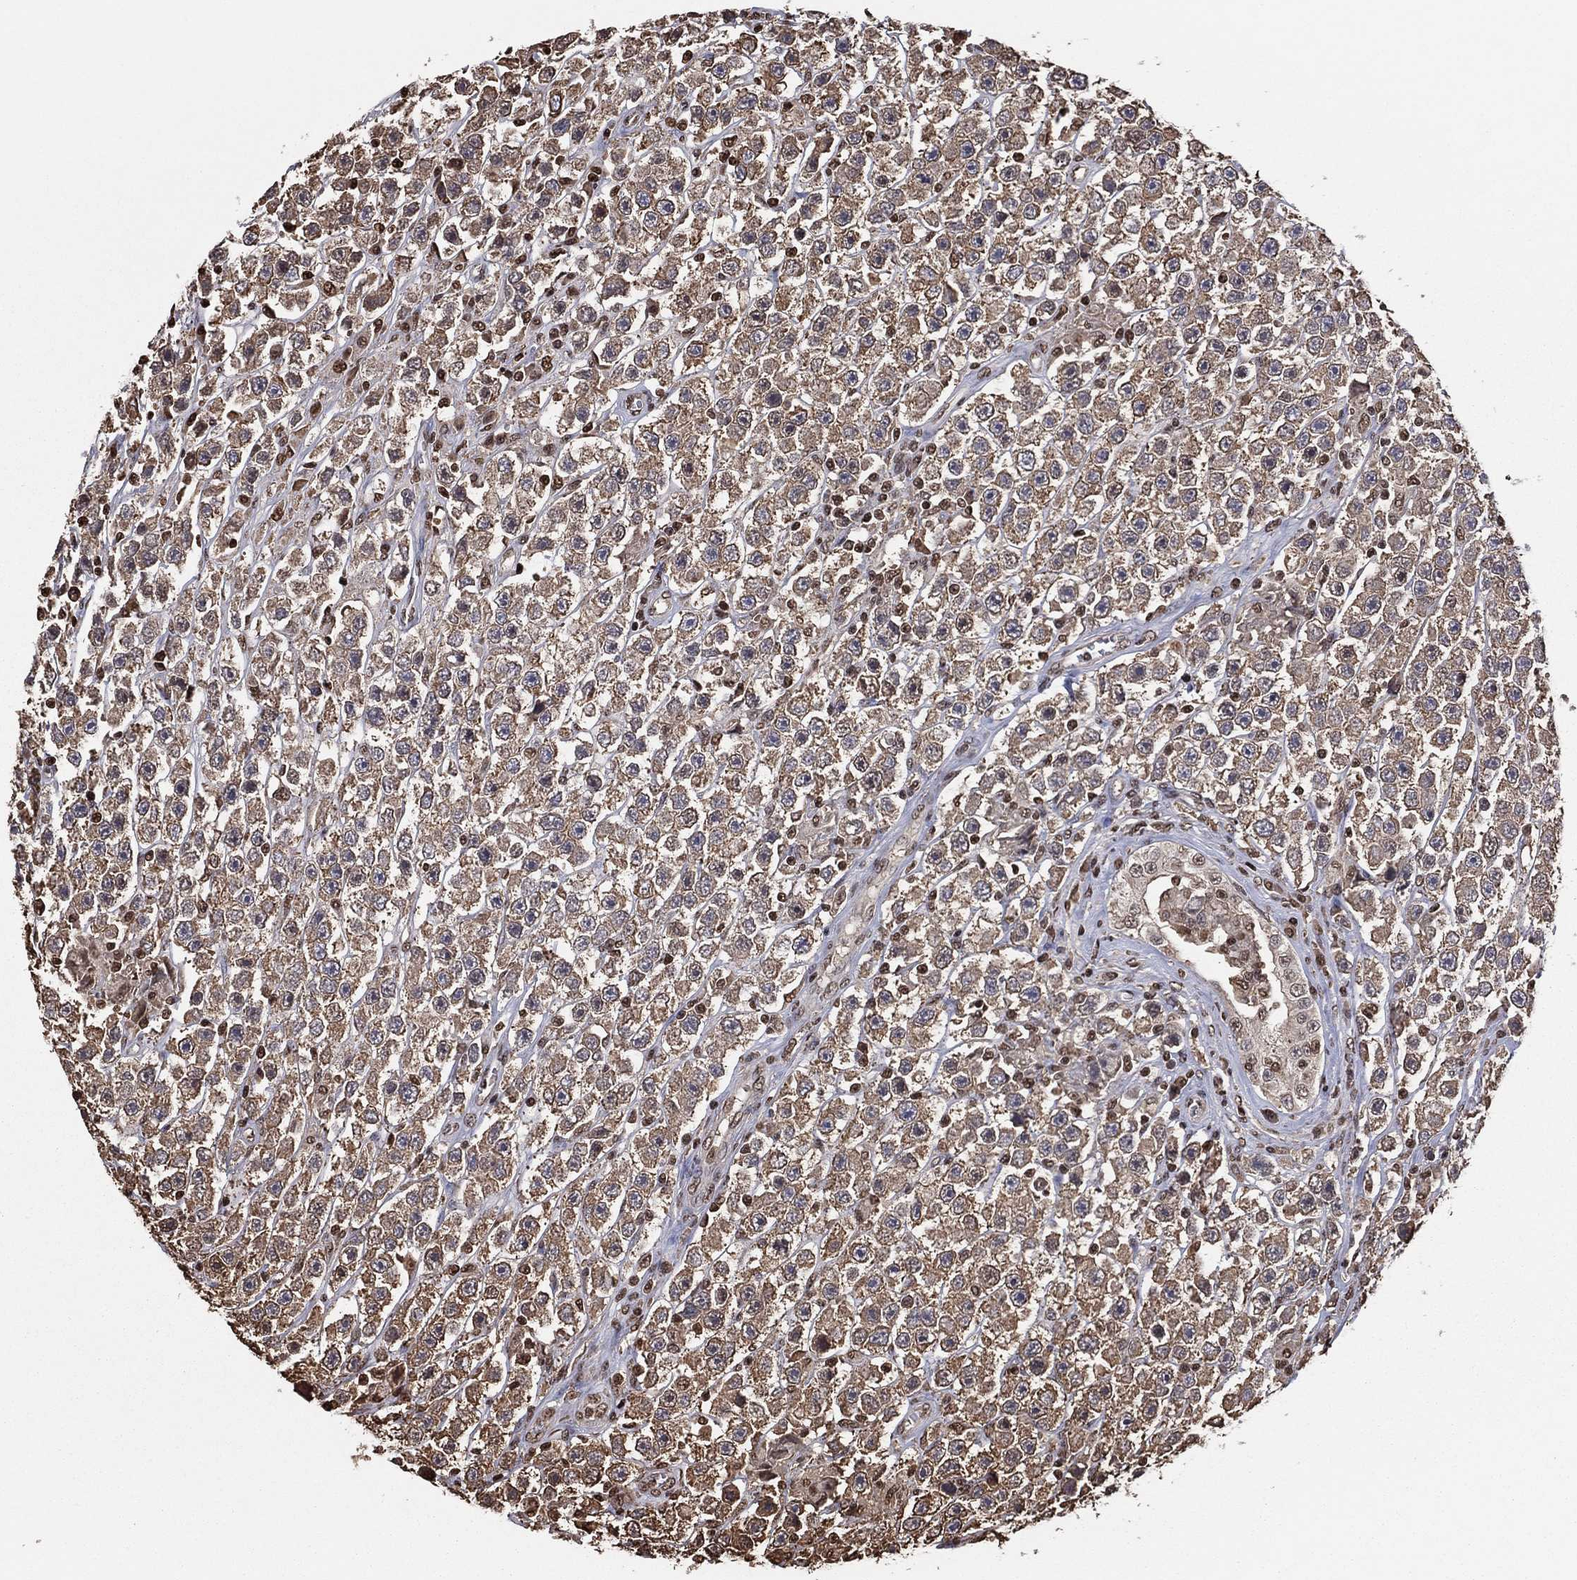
{"staining": {"intensity": "moderate", "quantity": "25%-75%", "location": "cytoplasmic/membranous"}, "tissue": "testis cancer", "cell_type": "Tumor cells", "image_type": "cancer", "snomed": [{"axis": "morphology", "description": "Seminoma, NOS"}, {"axis": "topography", "description": "Testis"}], "caption": "This histopathology image demonstrates immunohistochemistry (IHC) staining of seminoma (testis), with medium moderate cytoplasmic/membranous expression in about 25%-75% of tumor cells.", "gene": "GAPDH", "patient": {"sex": "male", "age": 45}}